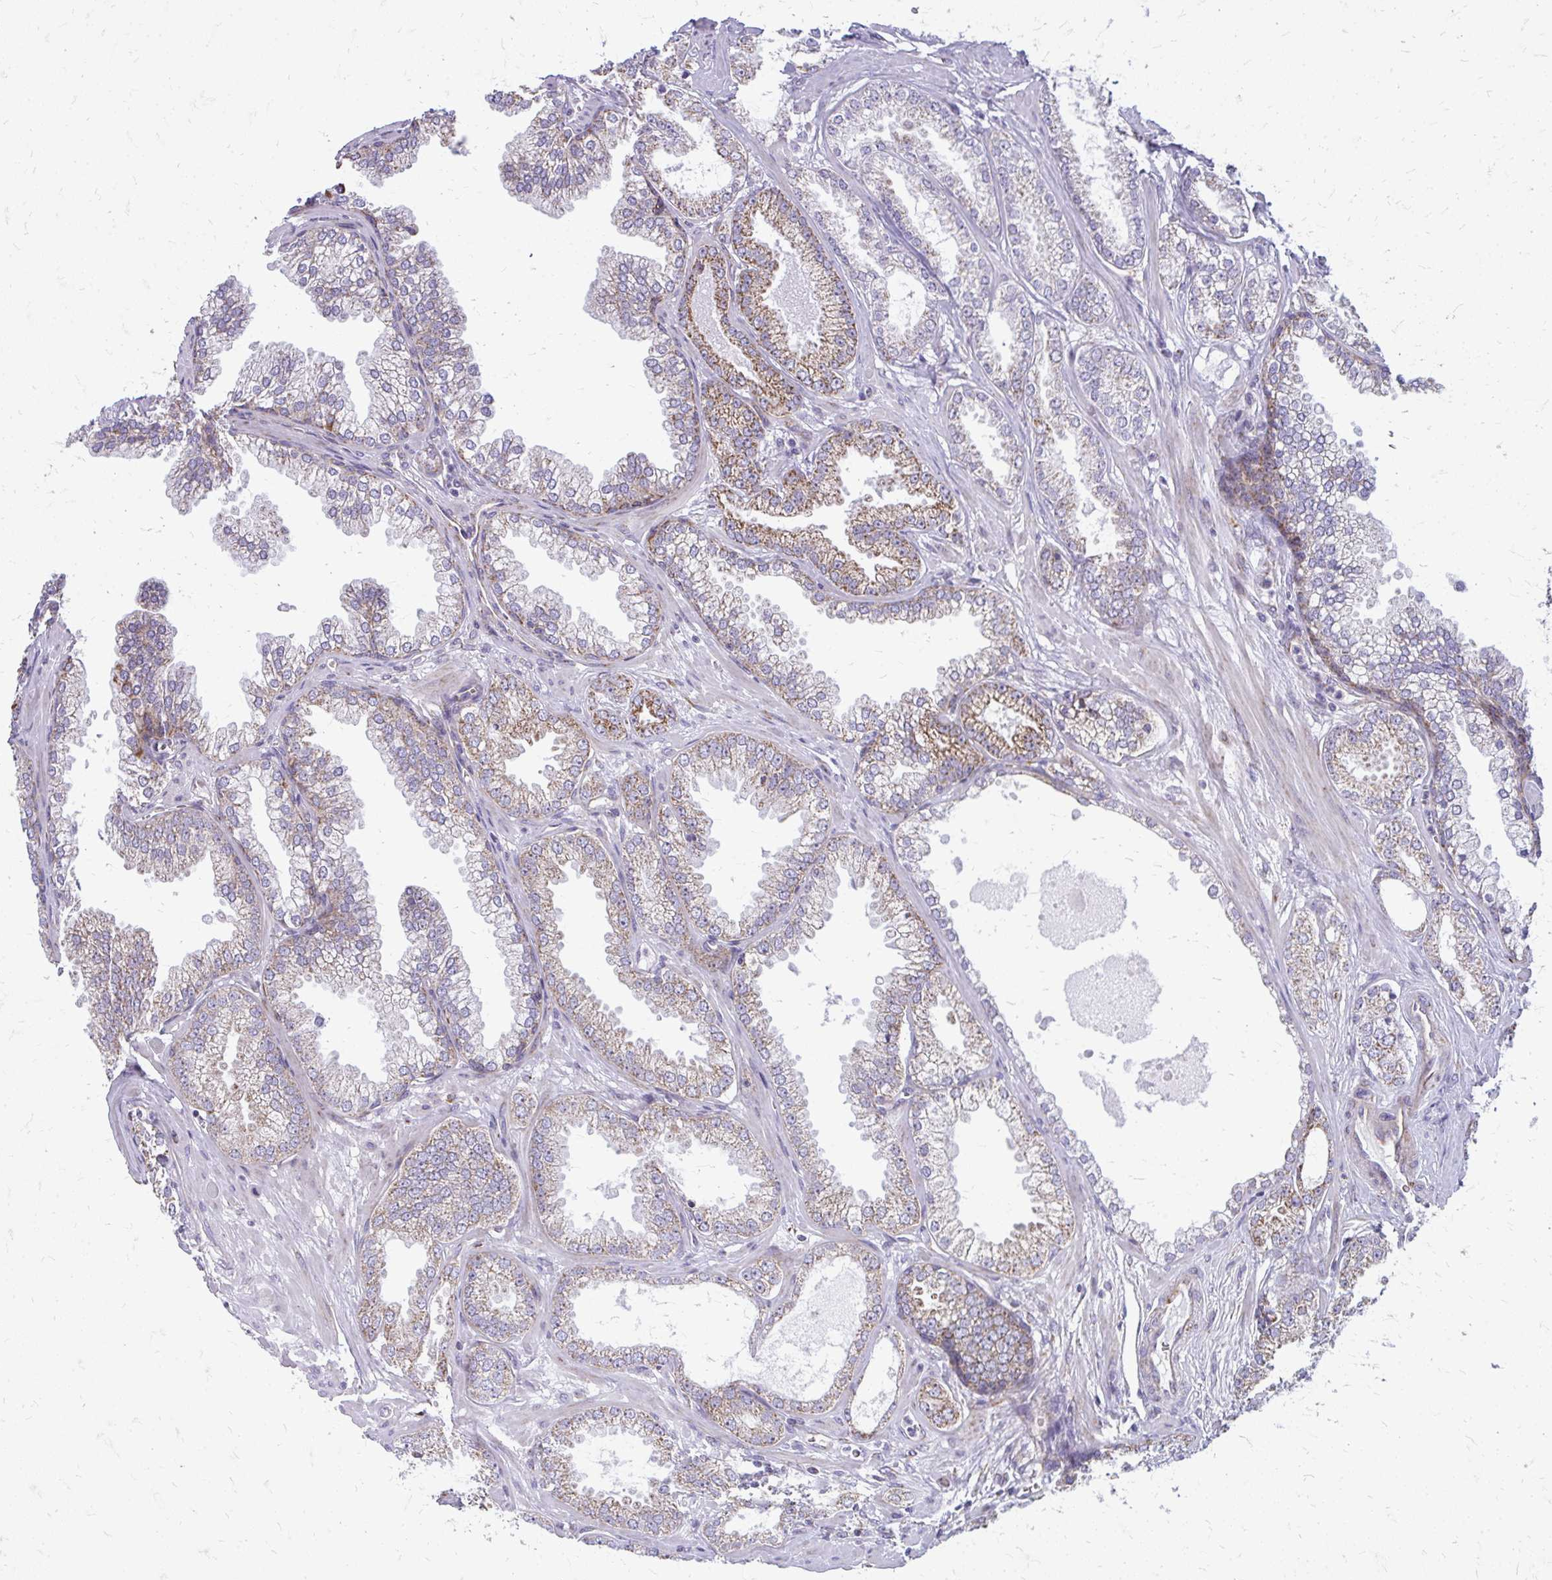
{"staining": {"intensity": "strong", "quantity": "25%-75%", "location": "cytoplasmic/membranous"}, "tissue": "prostate cancer", "cell_type": "Tumor cells", "image_type": "cancer", "snomed": [{"axis": "morphology", "description": "Adenocarcinoma, Medium grade"}, {"axis": "topography", "description": "Prostate"}], "caption": "DAB immunohistochemical staining of human prostate medium-grade adenocarcinoma exhibits strong cytoplasmic/membranous protein positivity in about 25%-75% of tumor cells.", "gene": "IFIT1", "patient": {"sex": "male", "age": 57}}